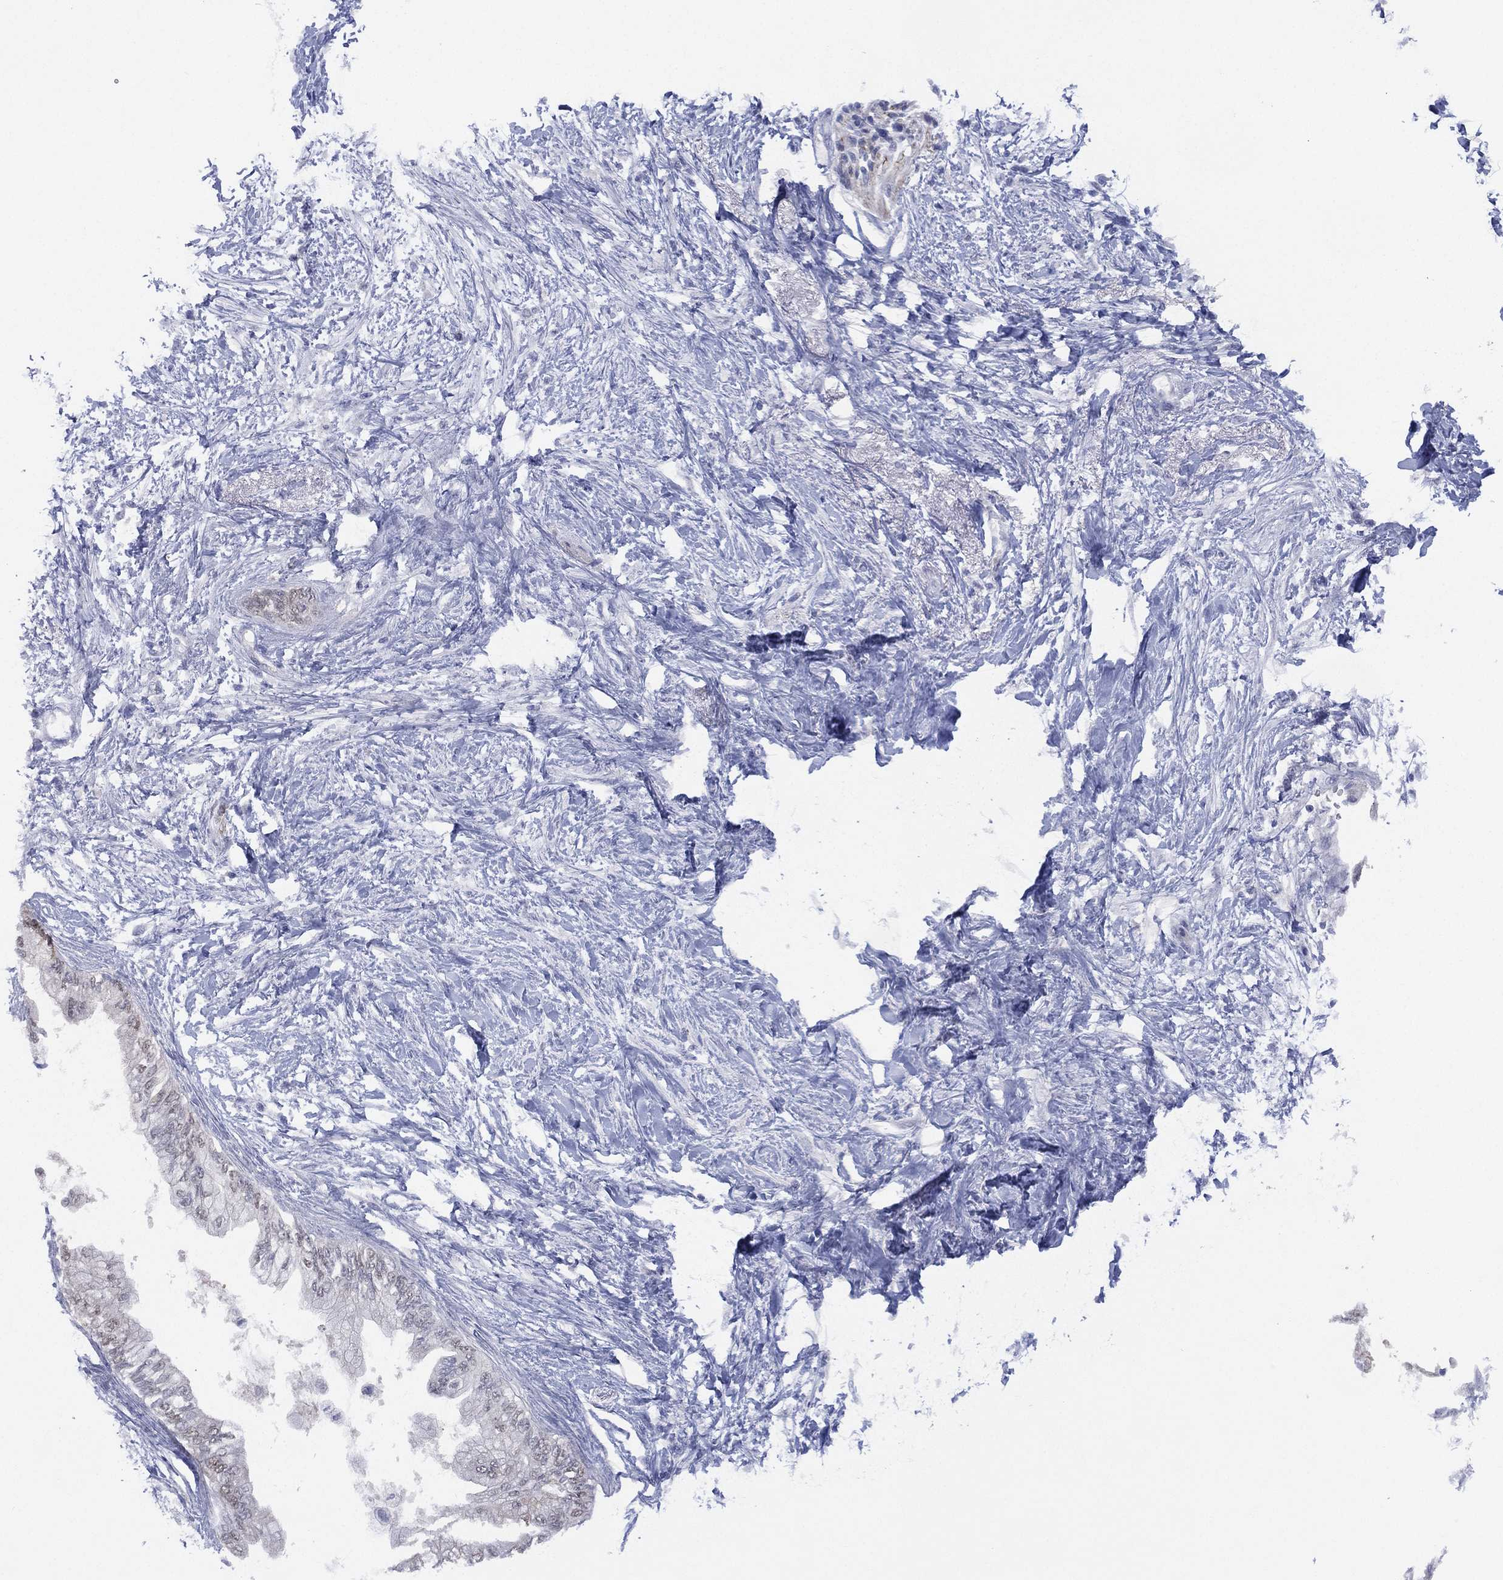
{"staining": {"intensity": "negative", "quantity": "none", "location": "none"}, "tissue": "pancreatic cancer", "cell_type": "Tumor cells", "image_type": "cancer", "snomed": [{"axis": "morphology", "description": "Normal tissue, NOS"}, {"axis": "morphology", "description": "Adenocarcinoma, NOS"}, {"axis": "topography", "description": "Pancreas"}, {"axis": "topography", "description": "Duodenum"}], "caption": "This is an immunohistochemistry (IHC) micrograph of human adenocarcinoma (pancreatic). There is no positivity in tumor cells.", "gene": "DDAH1", "patient": {"sex": "female", "age": 60}}